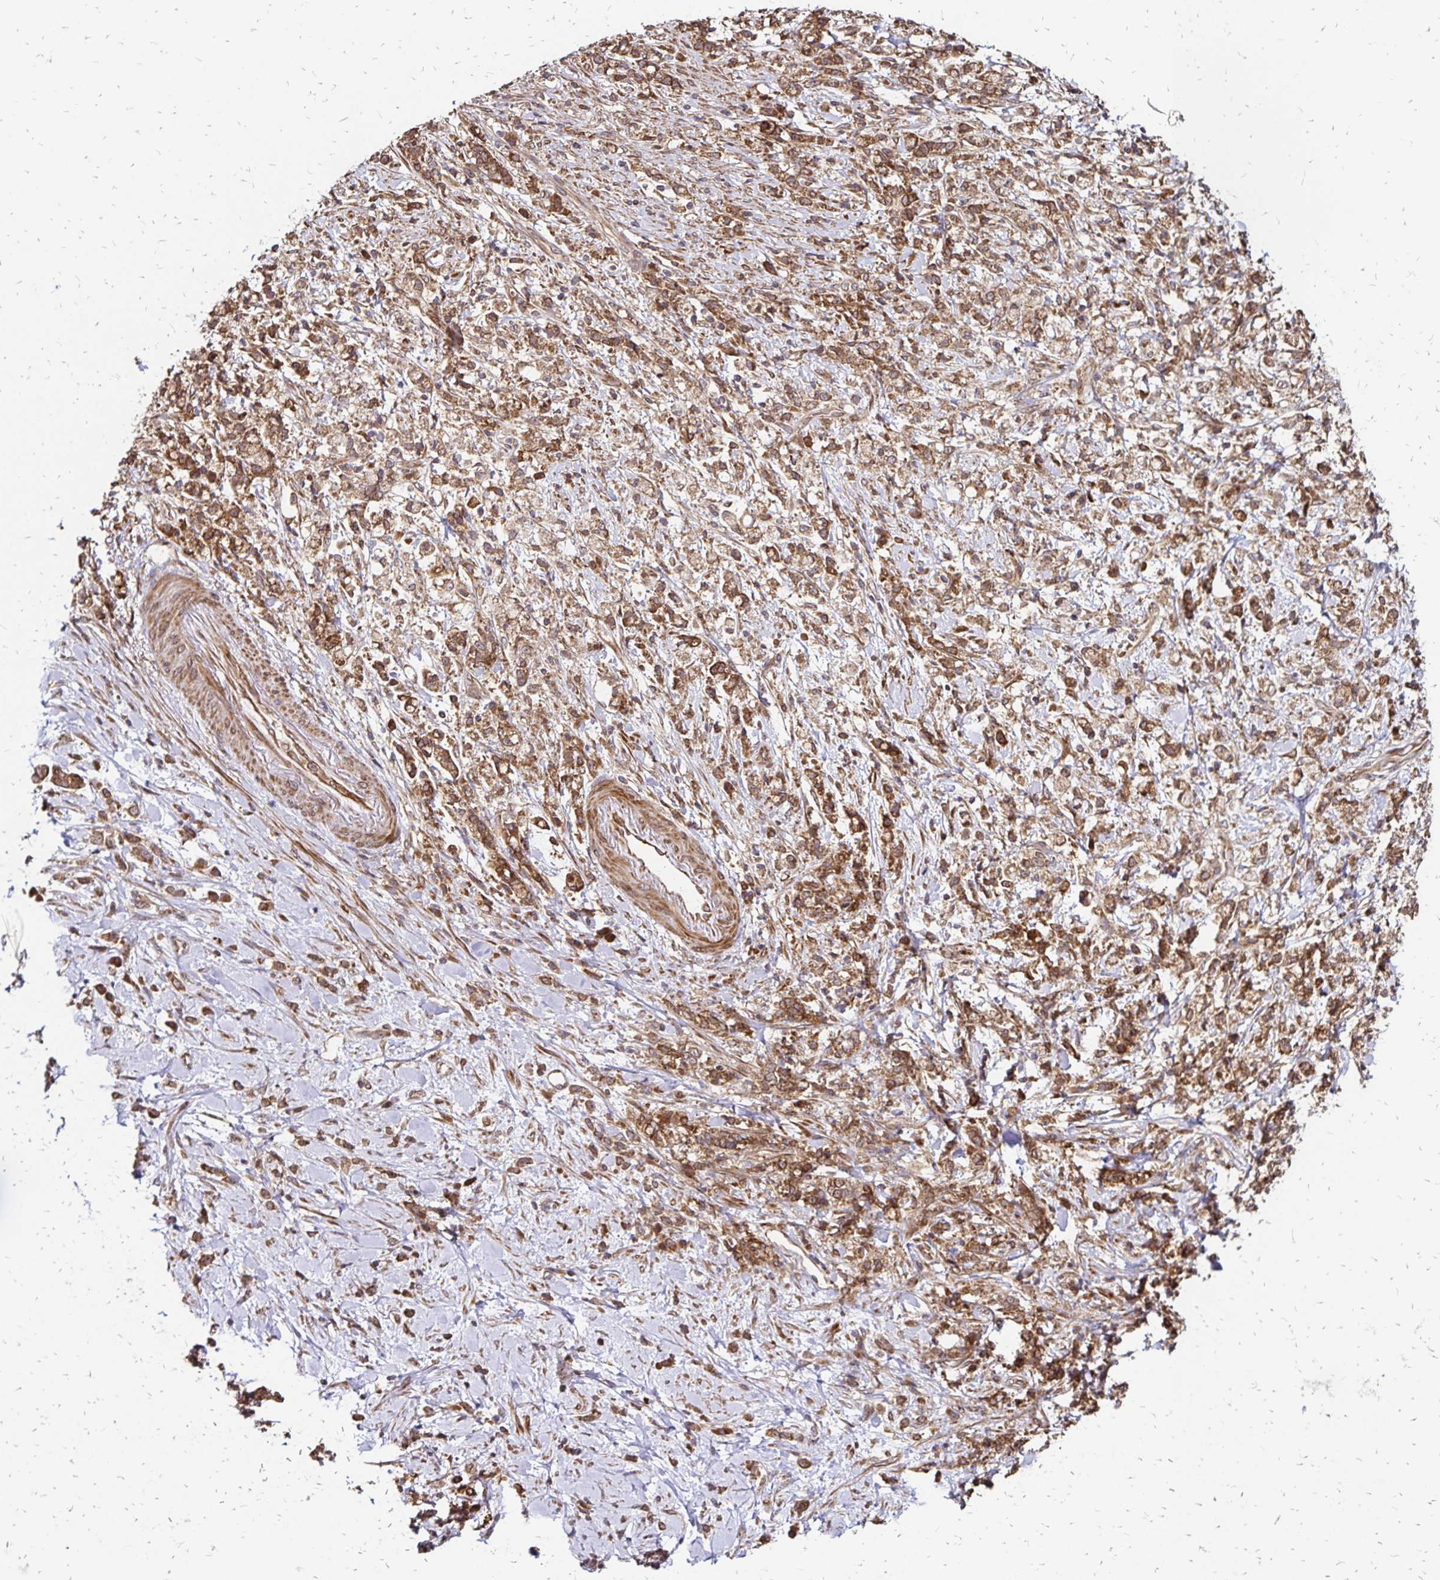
{"staining": {"intensity": "moderate", "quantity": ">75%", "location": "cytoplasmic/membranous"}, "tissue": "stomach cancer", "cell_type": "Tumor cells", "image_type": "cancer", "snomed": [{"axis": "morphology", "description": "Adenocarcinoma, NOS"}, {"axis": "topography", "description": "Stomach"}], "caption": "Stomach cancer stained with a protein marker exhibits moderate staining in tumor cells.", "gene": "ZW10", "patient": {"sex": "female", "age": 60}}